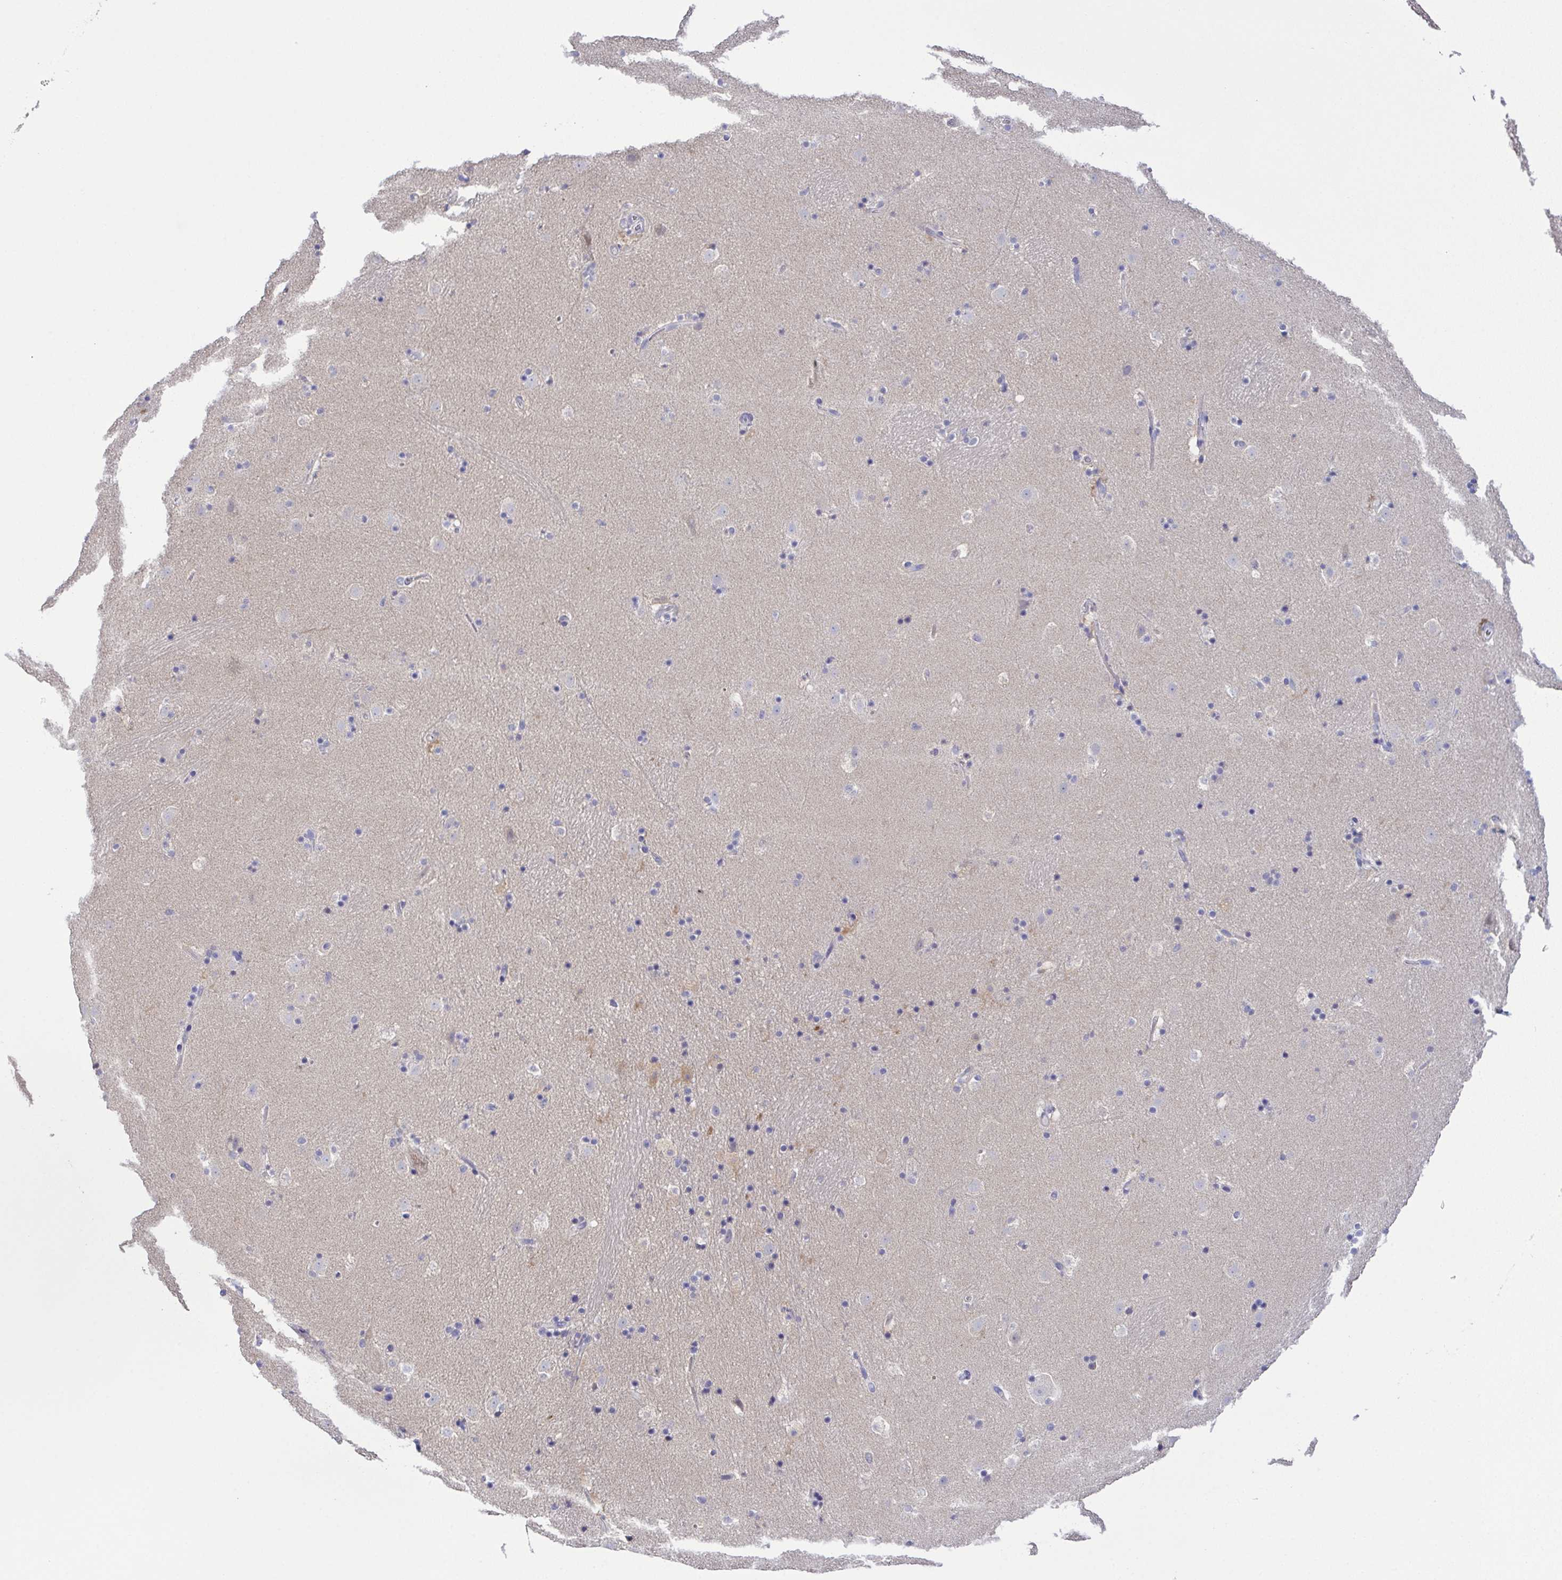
{"staining": {"intensity": "negative", "quantity": "none", "location": "none"}, "tissue": "caudate", "cell_type": "Glial cells", "image_type": "normal", "snomed": [{"axis": "morphology", "description": "Normal tissue, NOS"}, {"axis": "topography", "description": "Lateral ventricle wall"}], "caption": "The IHC image has no significant positivity in glial cells of caudate. The staining was performed using DAB (3,3'-diaminobenzidine) to visualize the protein expression in brown, while the nuclei were stained in blue with hematoxylin (Magnification: 20x).", "gene": "CFAP97D1", "patient": {"sex": "male", "age": 37}}